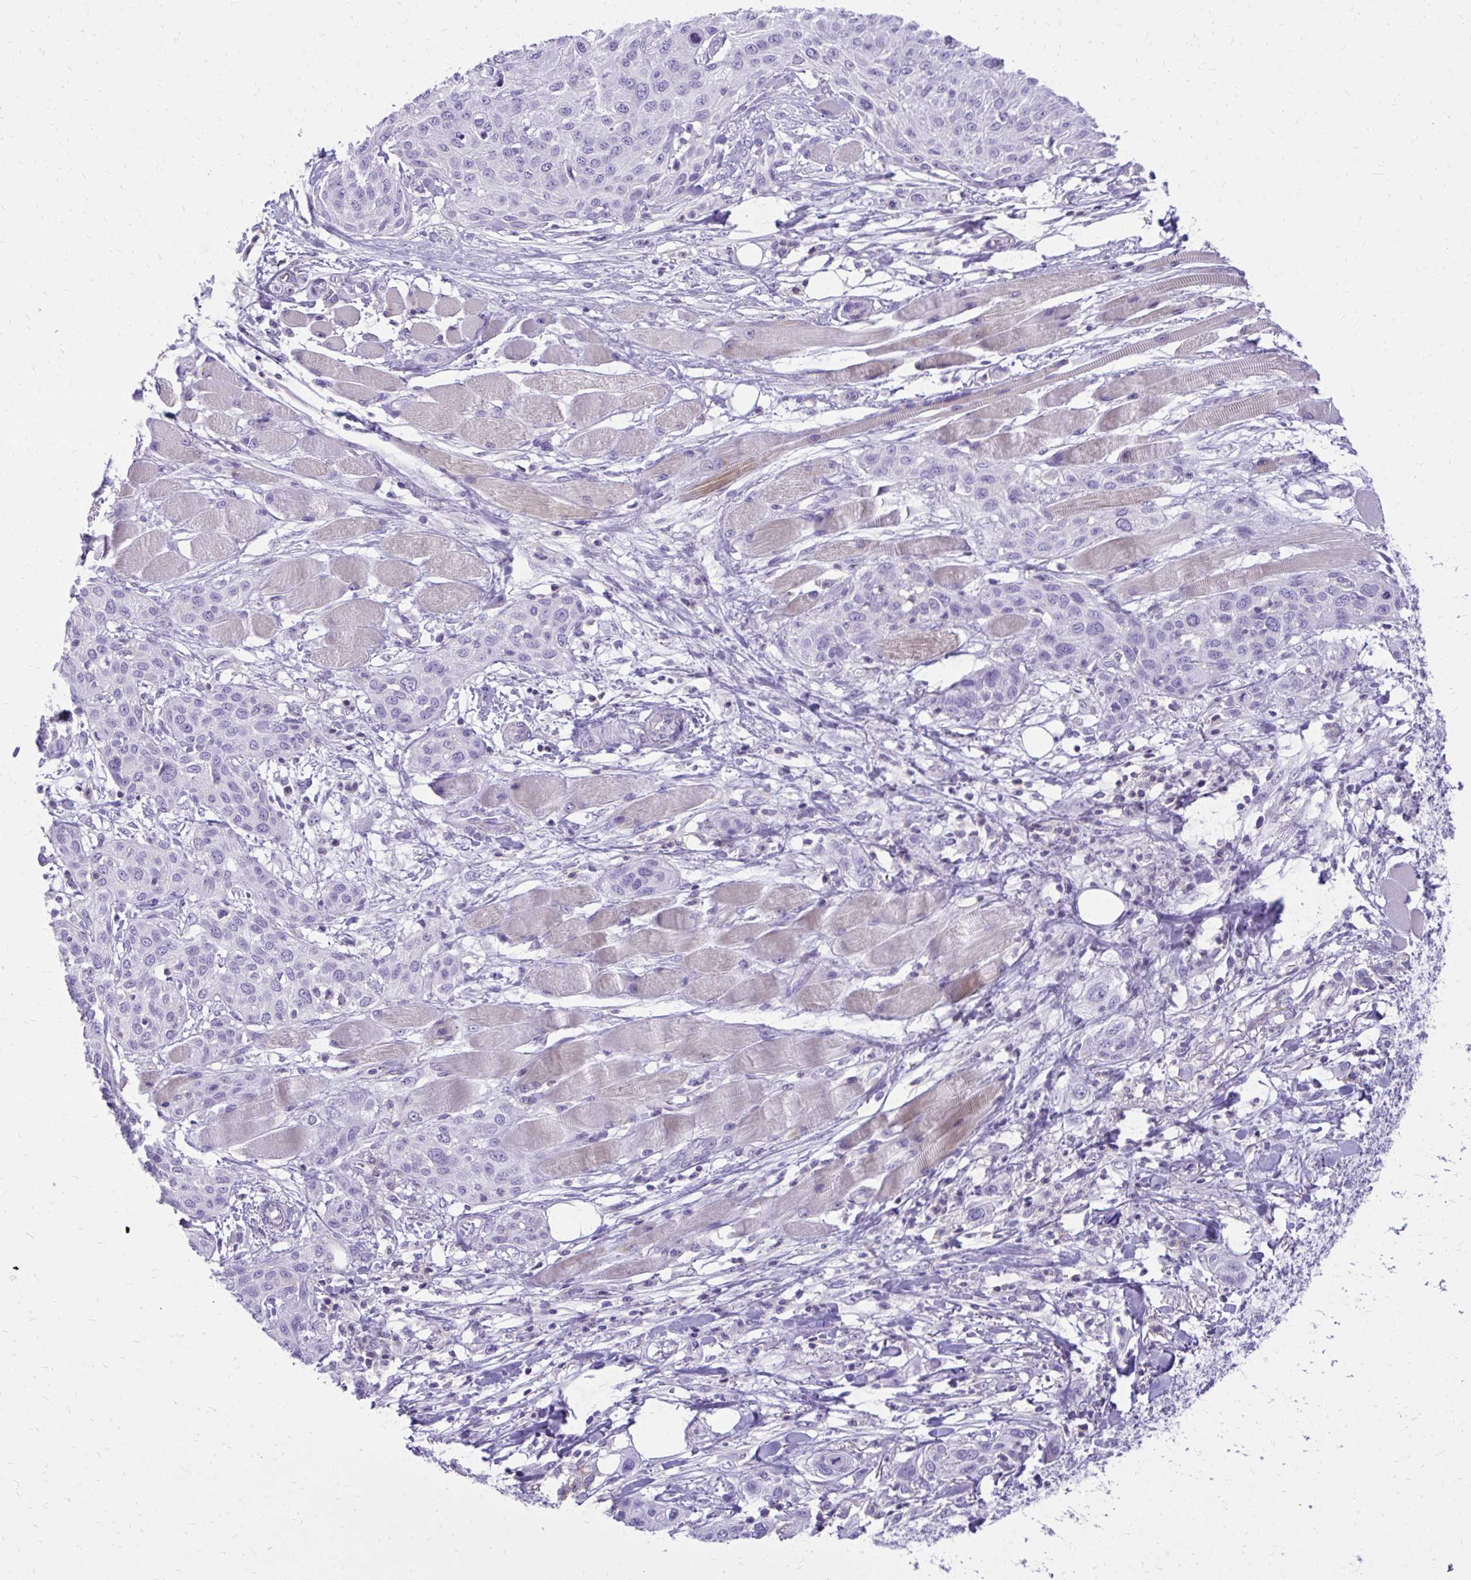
{"staining": {"intensity": "negative", "quantity": "none", "location": "none"}, "tissue": "skin cancer", "cell_type": "Tumor cells", "image_type": "cancer", "snomed": [{"axis": "morphology", "description": "Squamous cell carcinoma, NOS"}, {"axis": "topography", "description": "Skin"}], "caption": "Tumor cells are negative for brown protein staining in squamous cell carcinoma (skin).", "gene": "GPRIN3", "patient": {"sex": "female", "age": 87}}